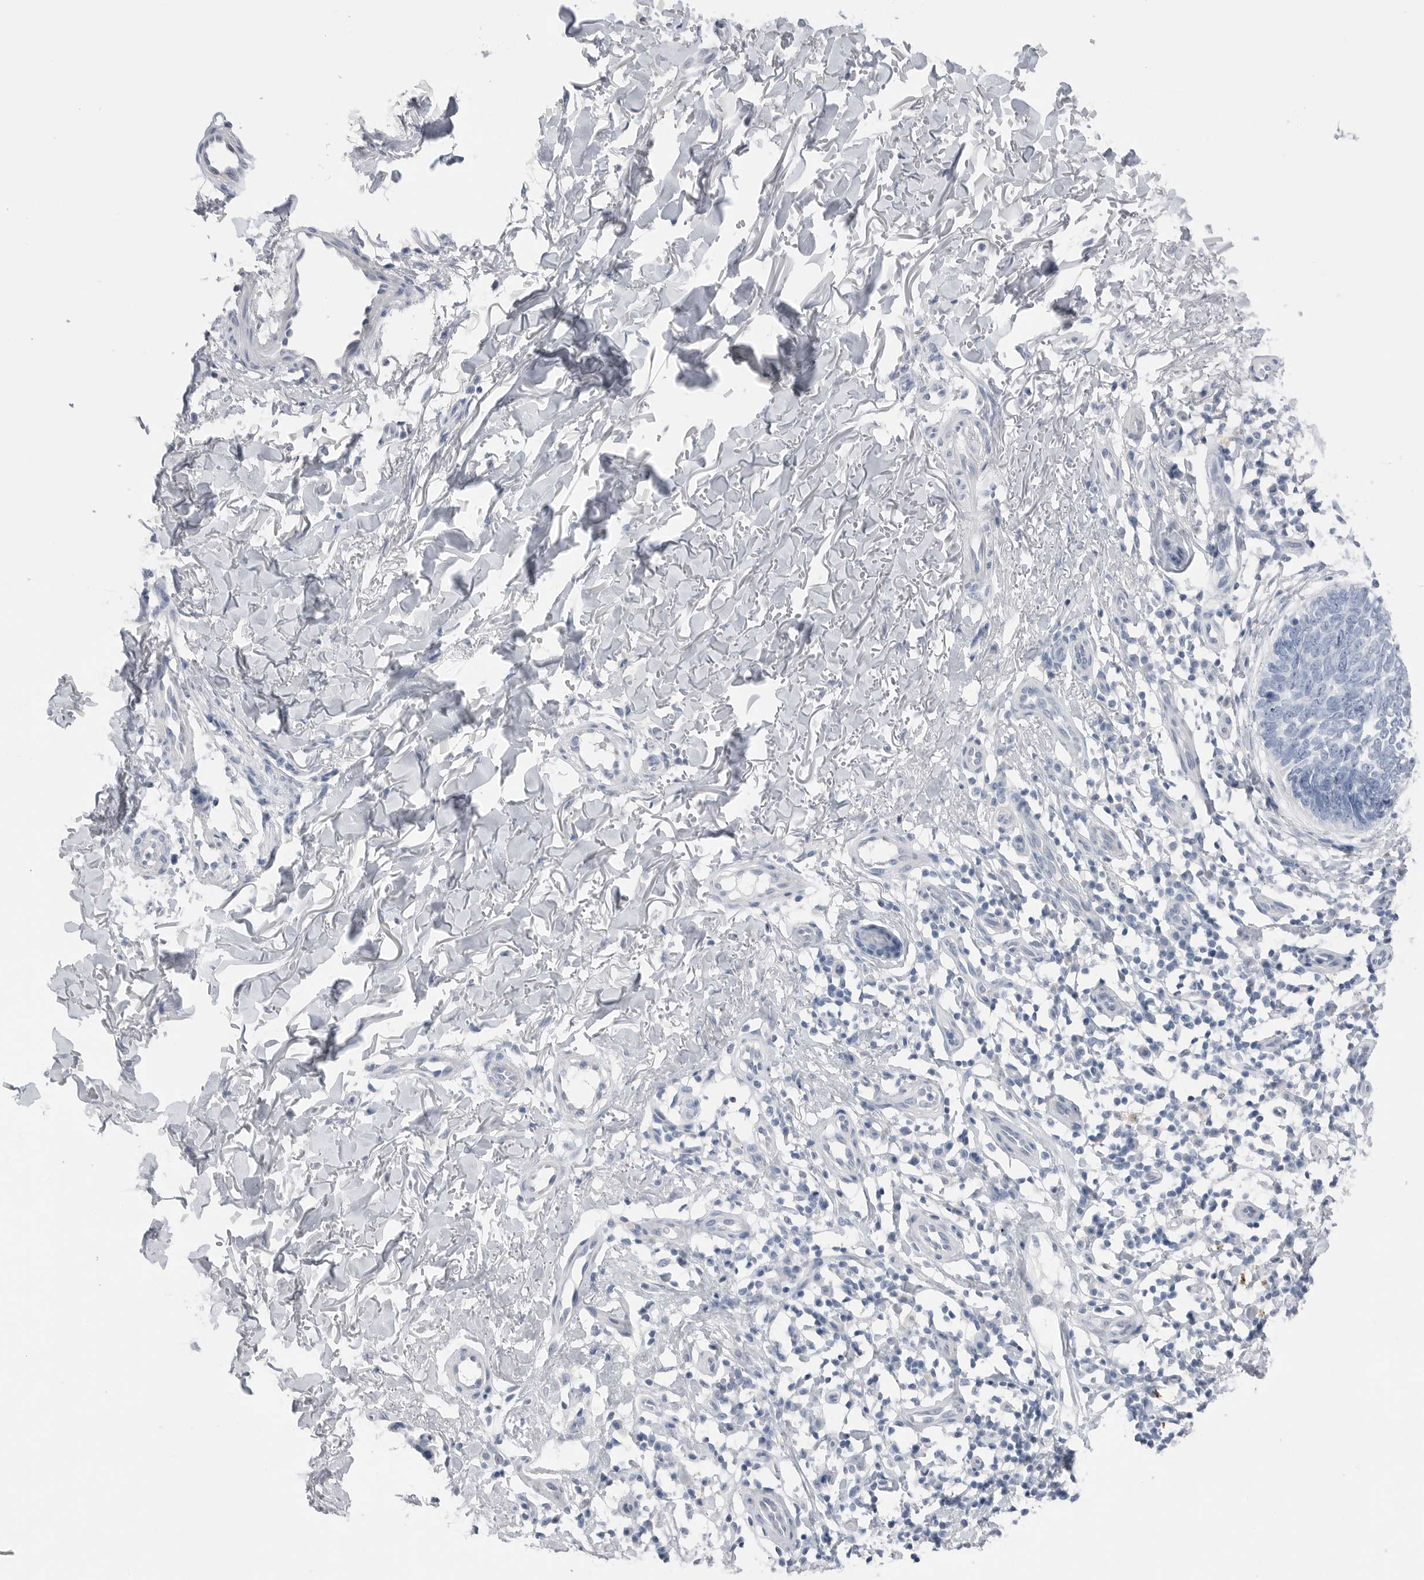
{"staining": {"intensity": "negative", "quantity": "none", "location": "none"}, "tissue": "skin cancer", "cell_type": "Tumor cells", "image_type": "cancer", "snomed": [{"axis": "morphology", "description": "Normal tissue, NOS"}, {"axis": "morphology", "description": "Basal cell carcinoma"}, {"axis": "topography", "description": "Skin"}], "caption": "There is no significant positivity in tumor cells of skin cancer (basal cell carcinoma). Brightfield microscopy of IHC stained with DAB (brown) and hematoxylin (blue), captured at high magnification.", "gene": "ABHD12", "patient": {"sex": "male", "age": 77}}